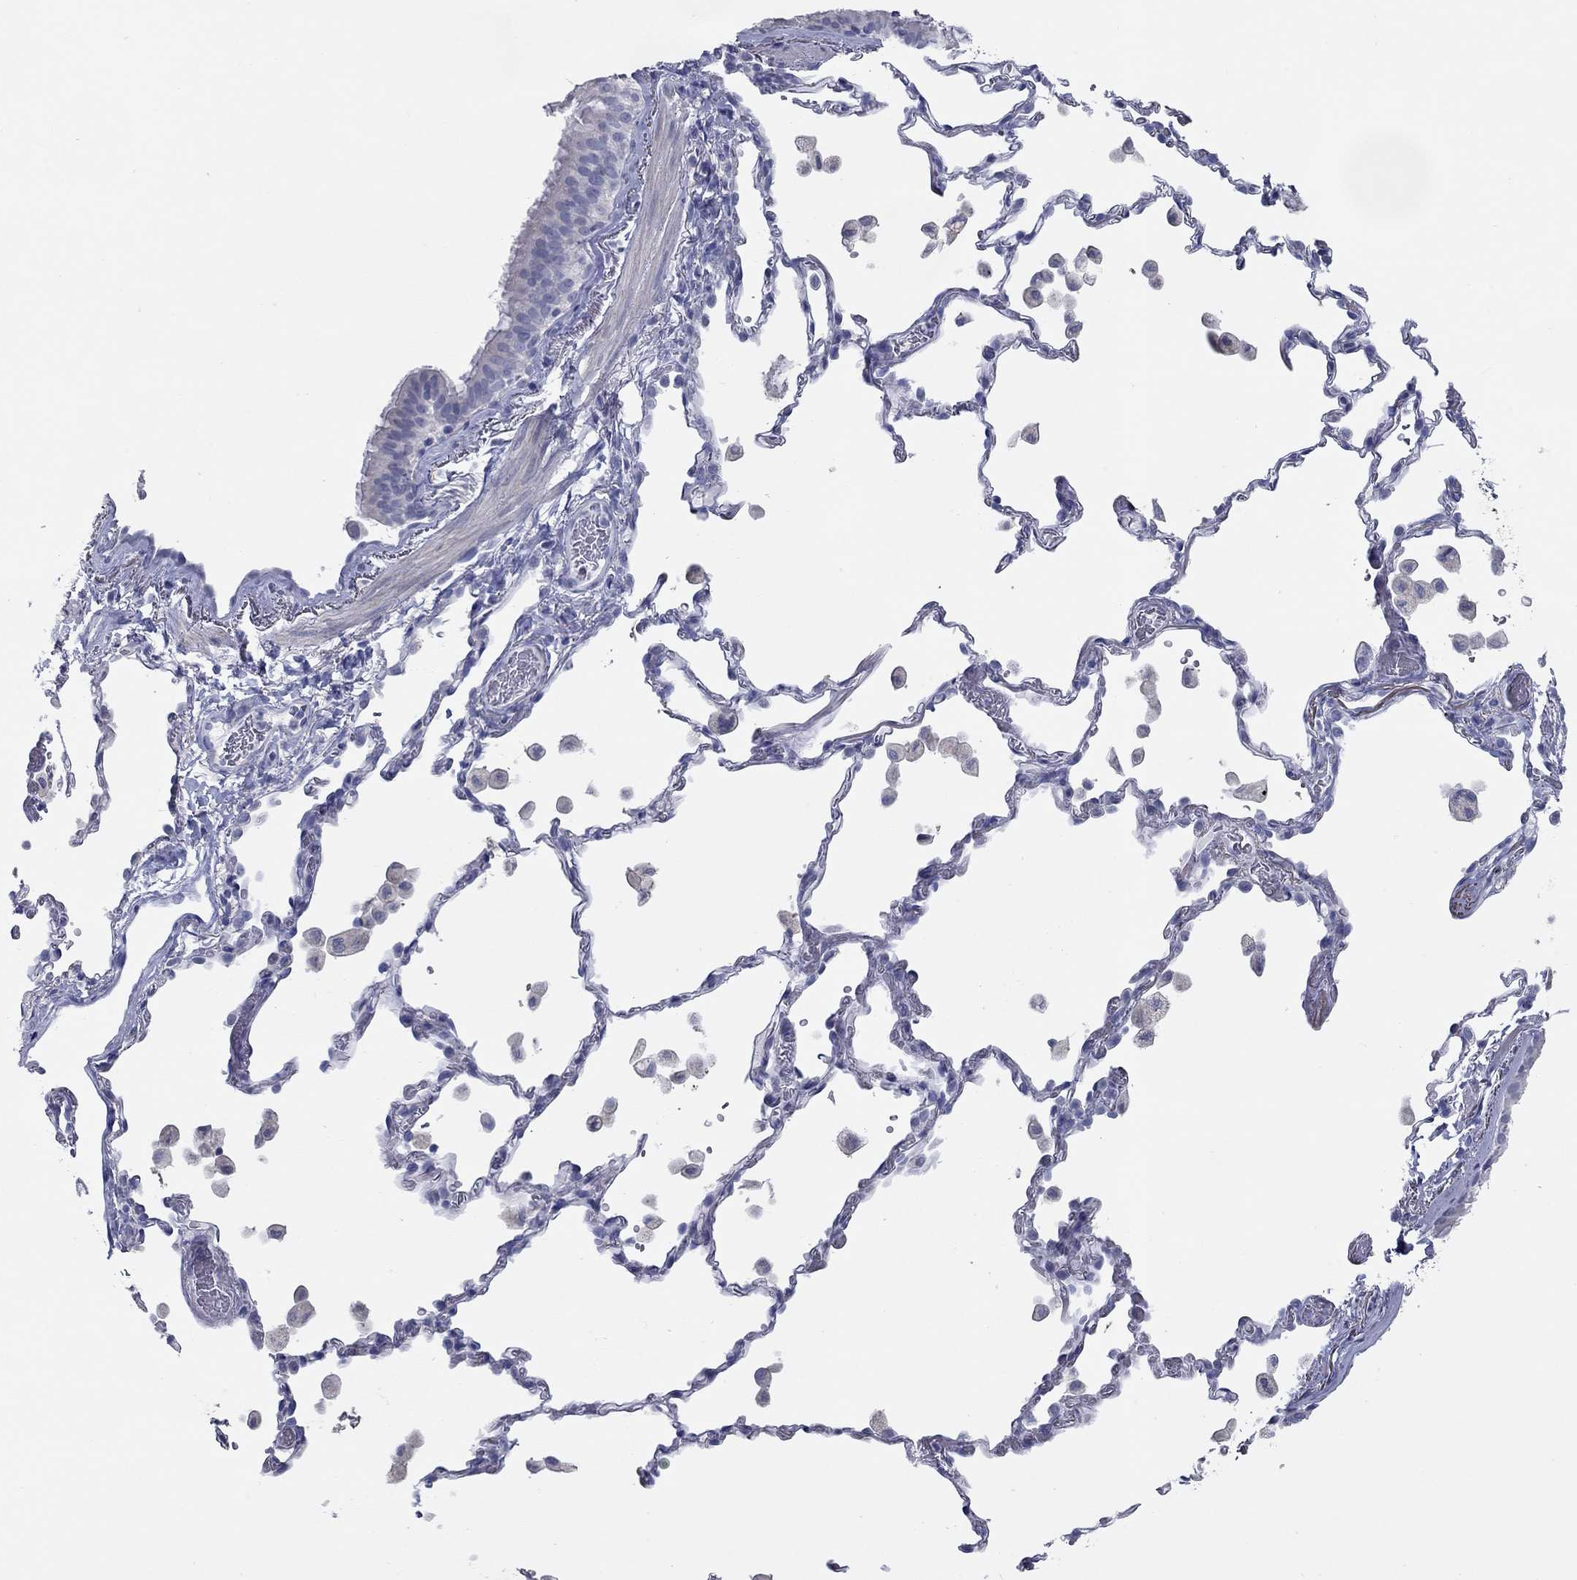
{"staining": {"intensity": "negative", "quantity": "none", "location": "none"}, "tissue": "bronchus", "cell_type": "Respiratory epithelial cells", "image_type": "normal", "snomed": [{"axis": "morphology", "description": "Normal tissue, NOS"}, {"axis": "topography", "description": "Bronchus"}, {"axis": "topography", "description": "Lung"}], "caption": "The image reveals no staining of respiratory epithelial cells in benign bronchus.", "gene": "KIRREL2", "patient": {"sex": "male", "age": 54}}